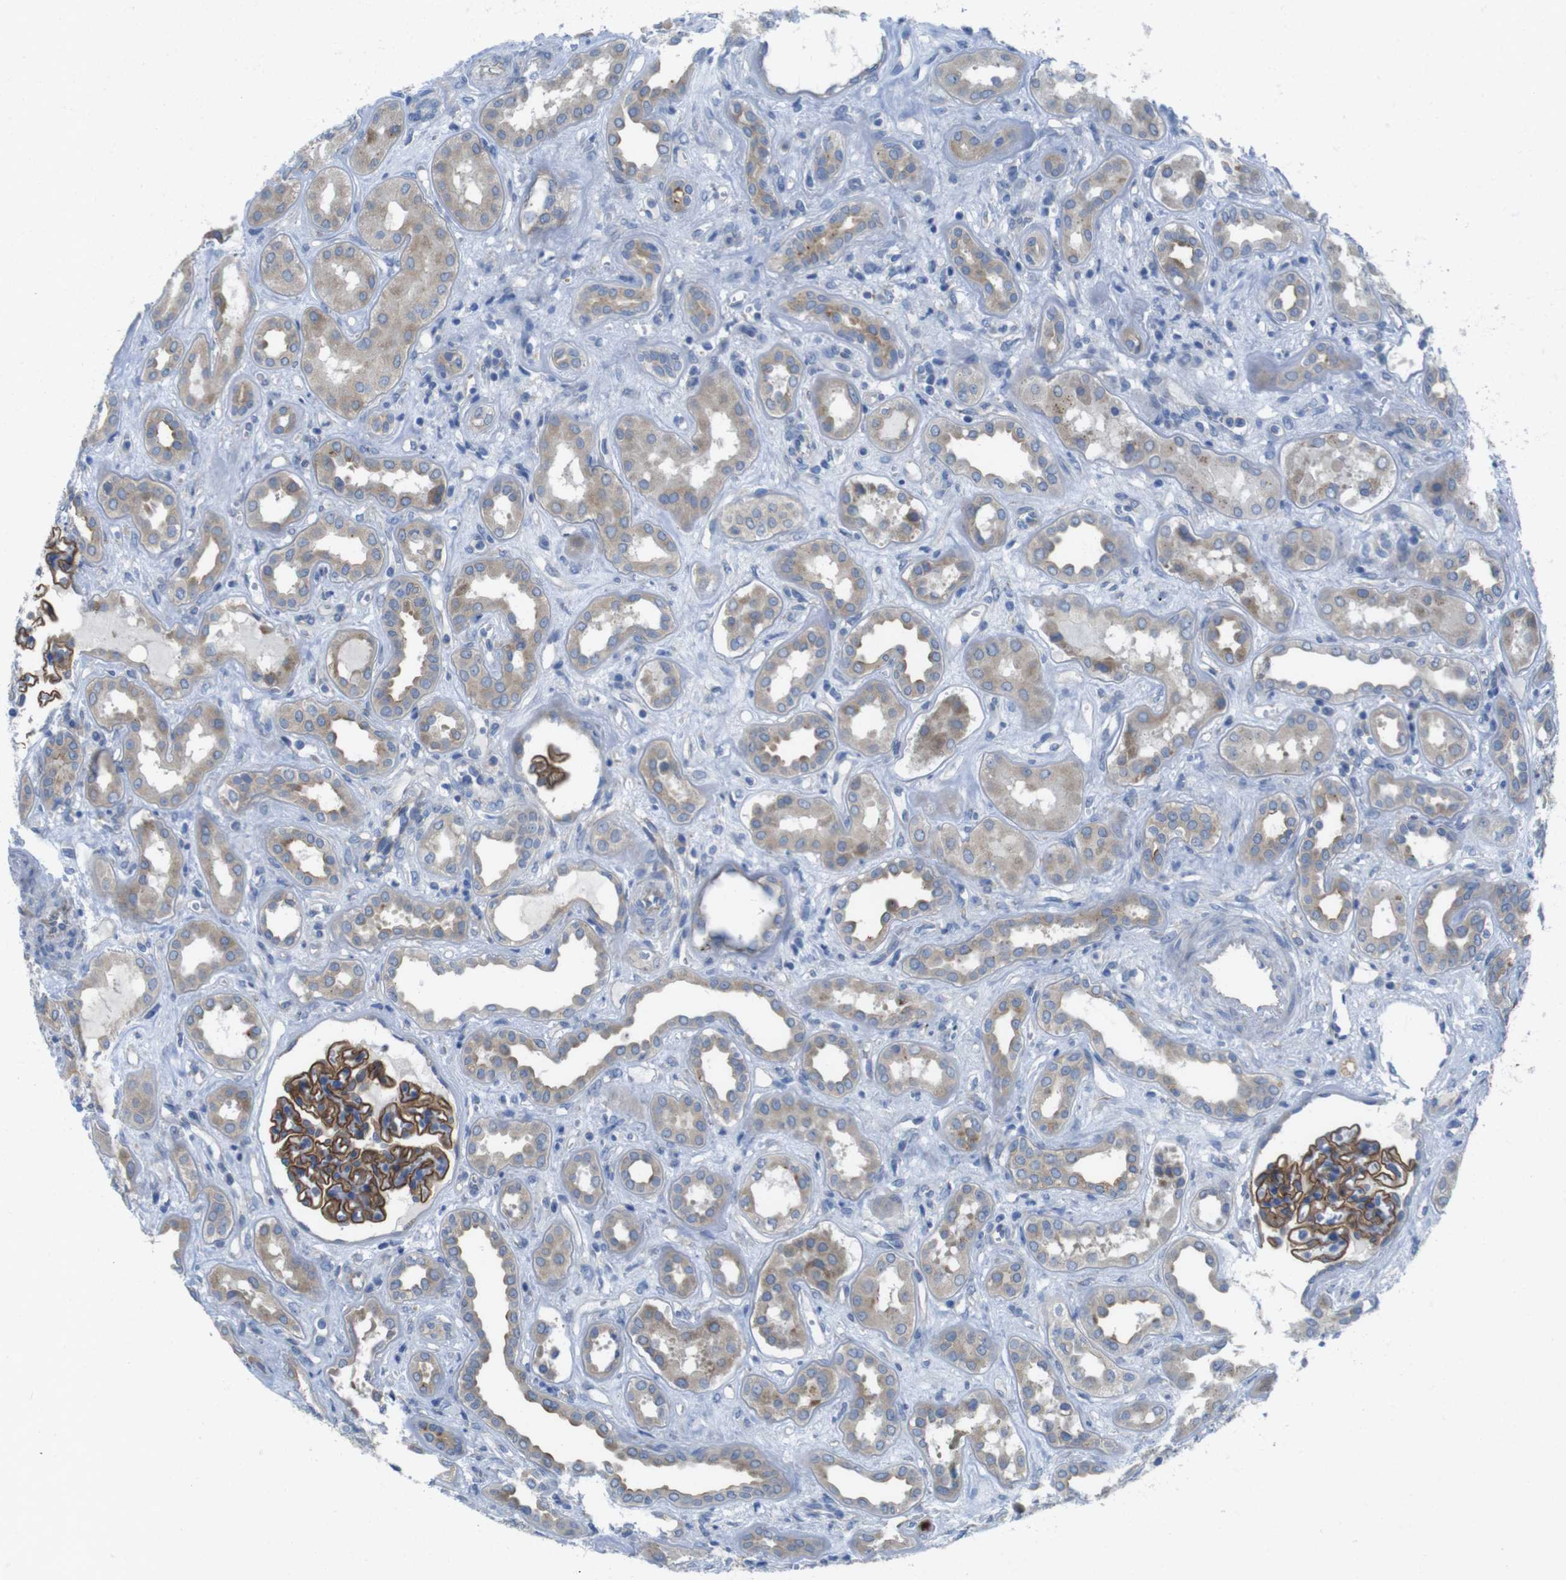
{"staining": {"intensity": "strong", "quantity": ">75%", "location": "cytoplasmic/membranous"}, "tissue": "kidney", "cell_type": "Cells in glomeruli", "image_type": "normal", "snomed": [{"axis": "morphology", "description": "Normal tissue, NOS"}, {"axis": "topography", "description": "Kidney"}], "caption": "Kidney stained with DAB IHC displays high levels of strong cytoplasmic/membranous staining in approximately >75% of cells in glomeruli.", "gene": "TMEM234", "patient": {"sex": "male", "age": 59}}